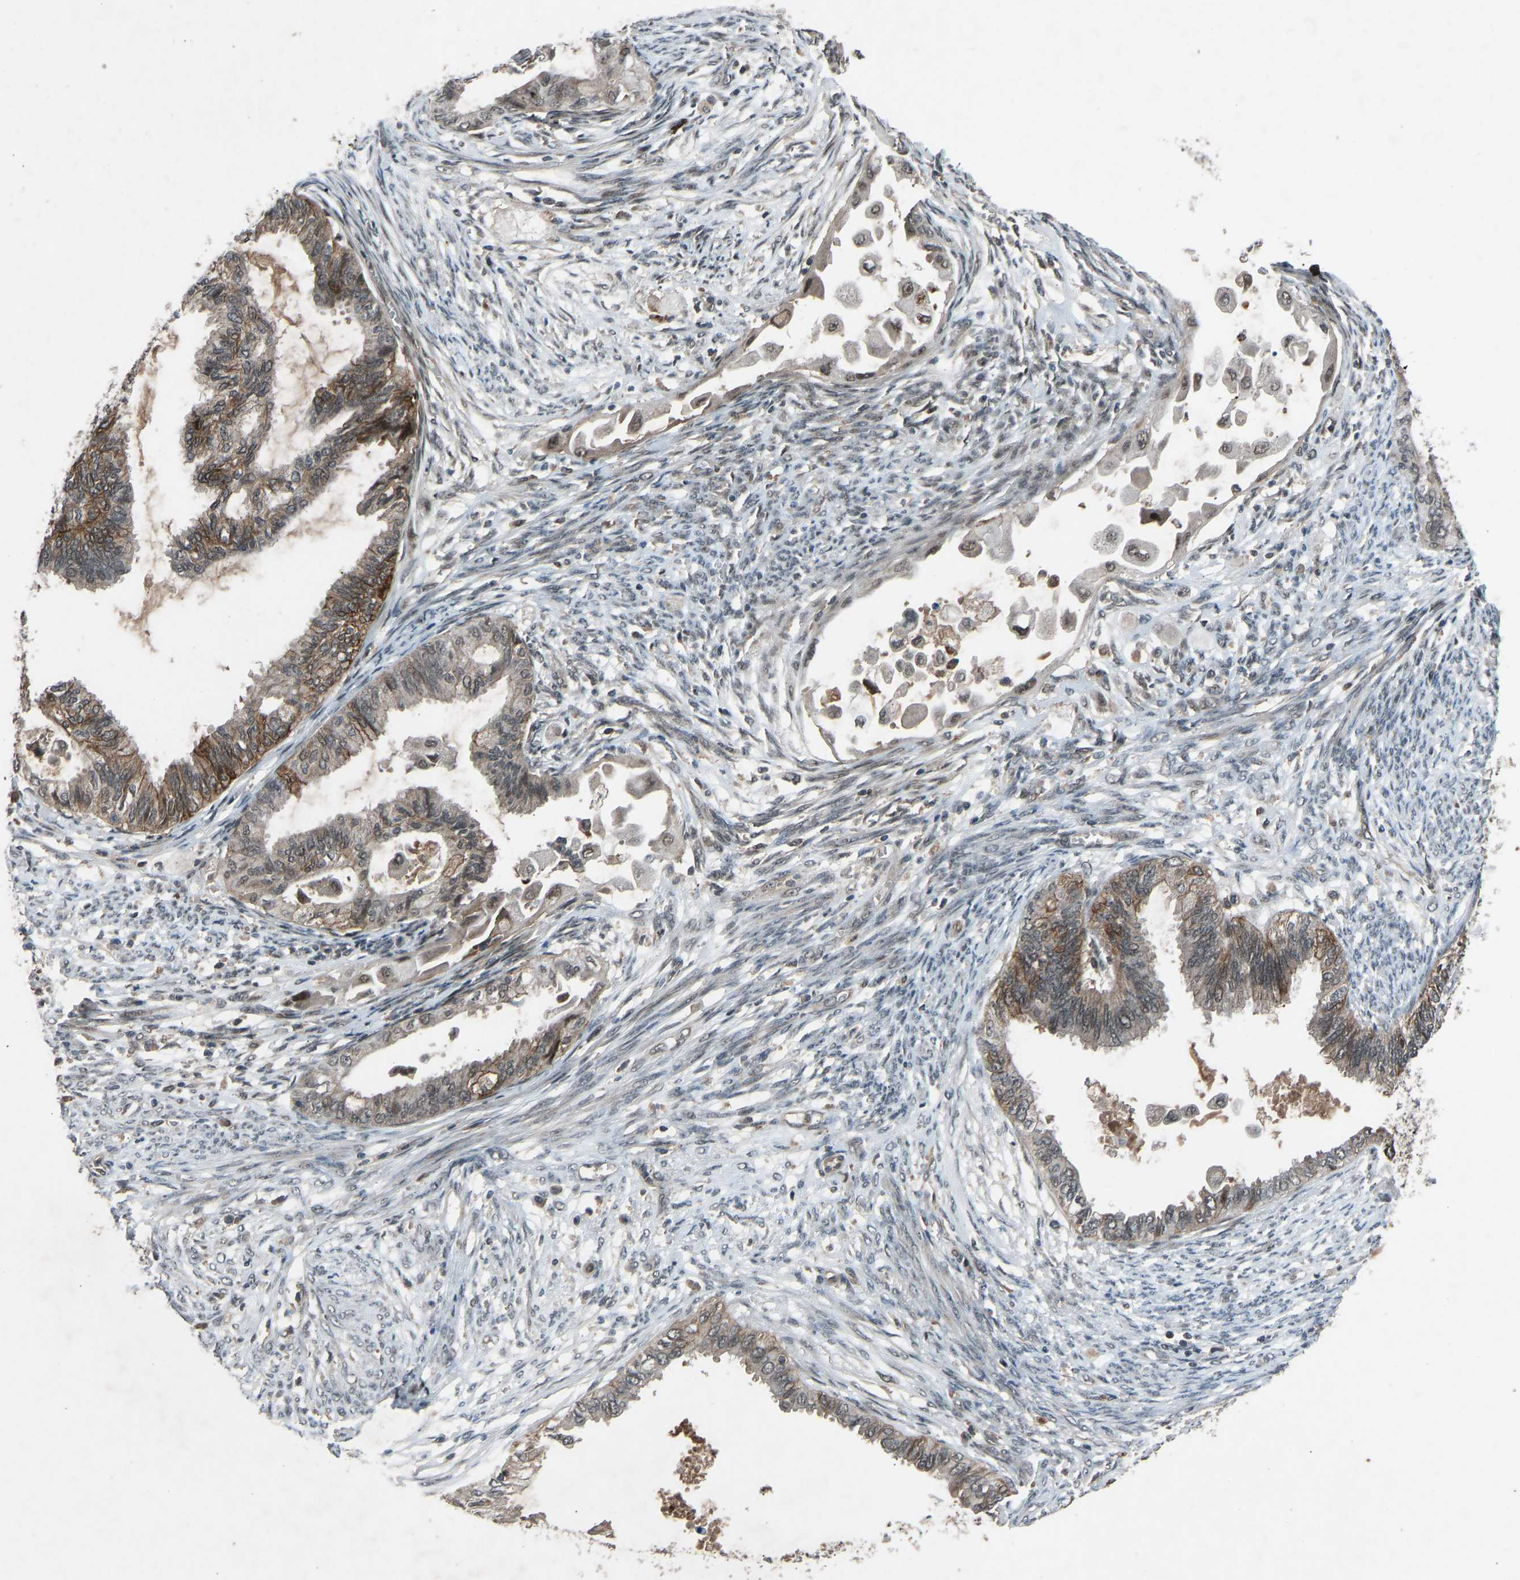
{"staining": {"intensity": "moderate", "quantity": ">75%", "location": "cytoplasmic/membranous"}, "tissue": "cervical cancer", "cell_type": "Tumor cells", "image_type": "cancer", "snomed": [{"axis": "morphology", "description": "Normal tissue, NOS"}, {"axis": "morphology", "description": "Adenocarcinoma, NOS"}, {"axis": "topography", "description": "Cervix"}, {"axis": "topography", "description": "Endometrium"}], "caption": "This histopathology image demonstrates cervical adenocarcinoma stained with IHC to label a protein in brown. The cytoplasmic/membranous of tumor cells show moderate positivity for the protein. Nuclei are counter-stained blue.", "gene": "SLC43A1", "patient": {"sex": "female", "age": 86}}